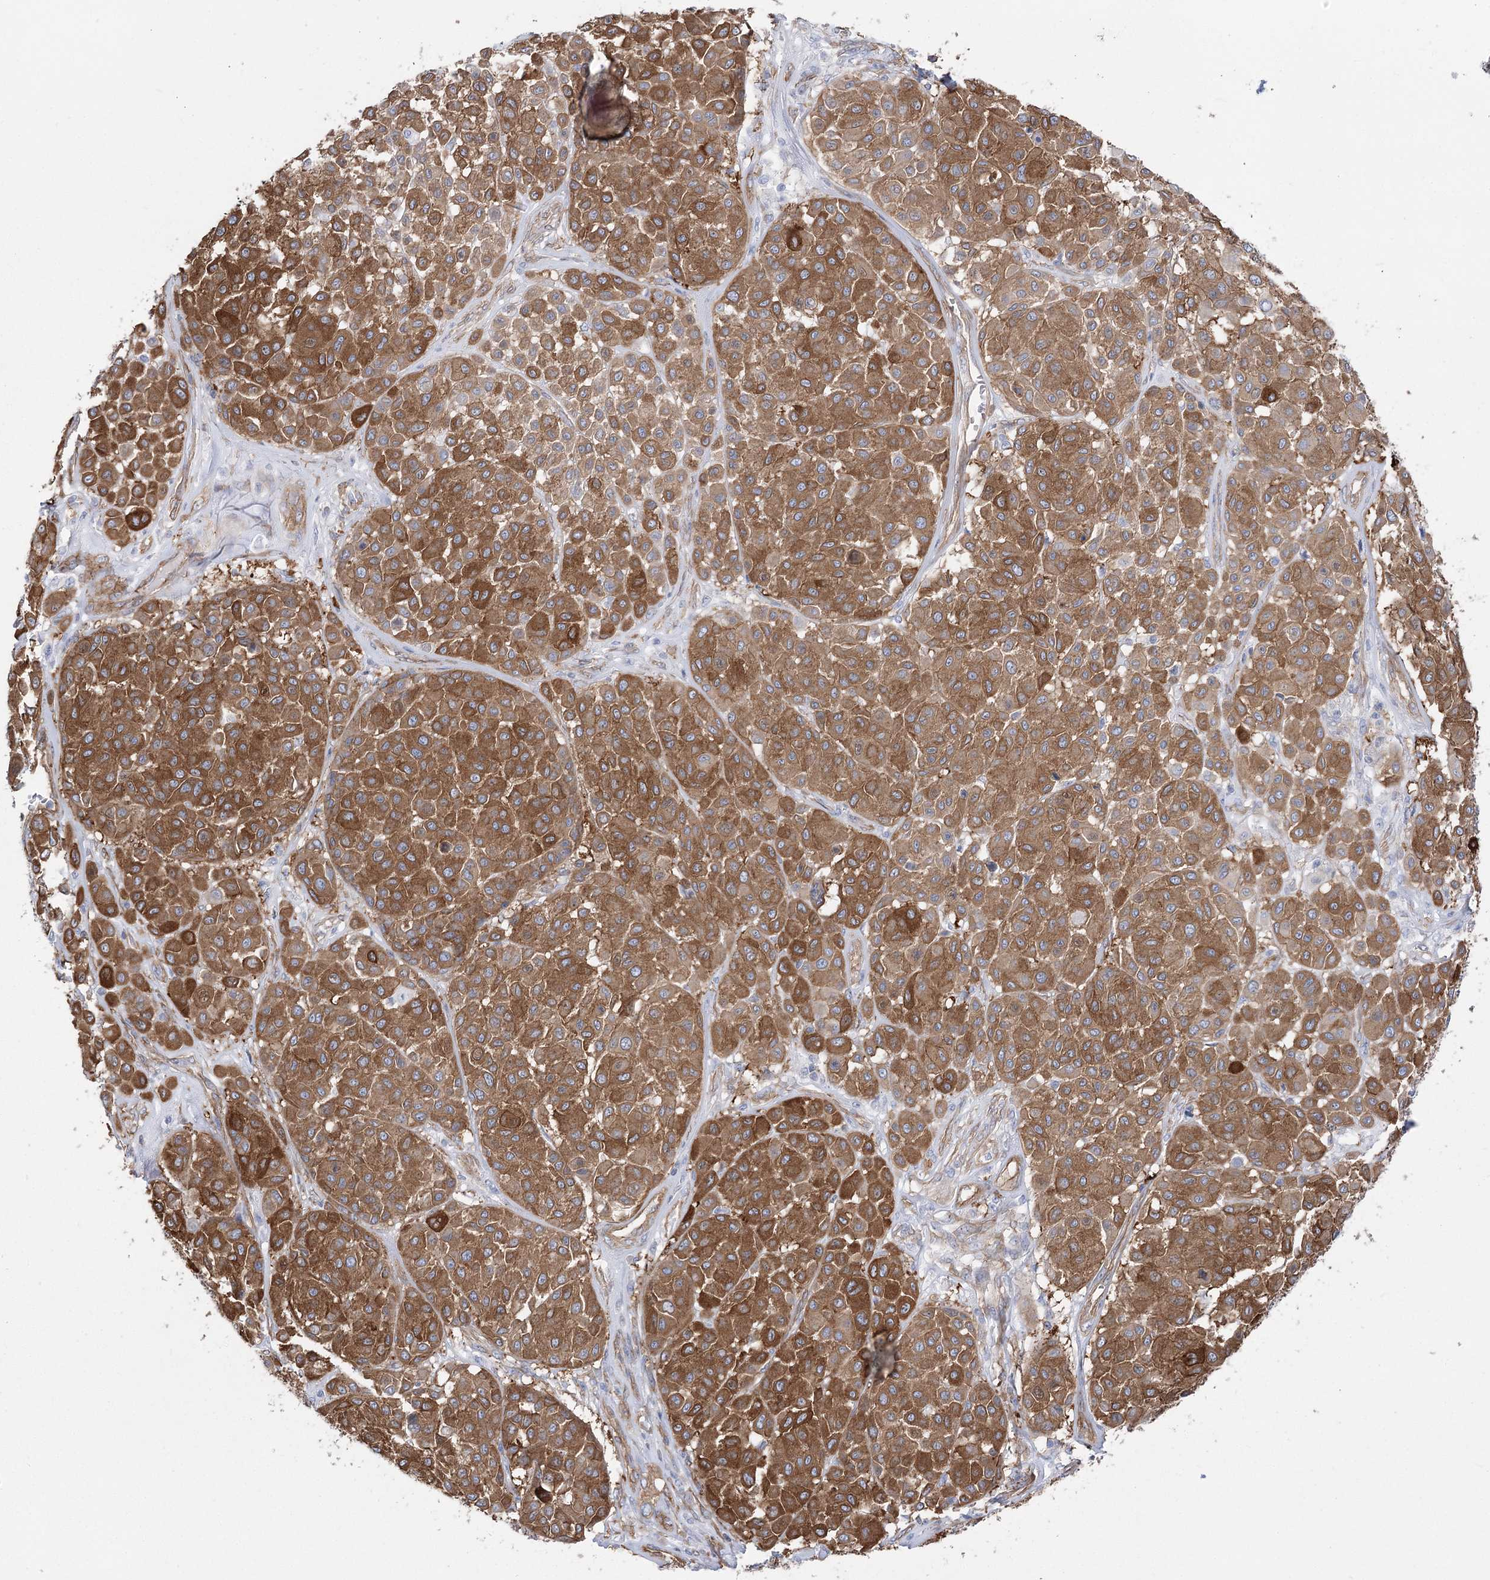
{"staining": {"intensity": "moderate", "quantity": ">75%", "location": "cytoplasmic/membranous"}, "tissue": "melanoma", "cell_type": "Tumor cells", "image_type": "cancer", "snomed": [{"axis": "morphology", "description": "Malignant melanoma, Metastatic site"}, {"axis": "topography", "description": "Soft tissue"}], "caption": "IHC micrograph of neoplastic tissue: melanoma stained using immunohistochemistry (IHC) demonstrates medium levels of moderate protein expression localized specifically in the cytoplasmic/membranous of tumor cells, appearing as a cytoplasmic/membranous brown color.", "gene": "PLEKHA5", "patient": {"sex": "male", "age": 41}}